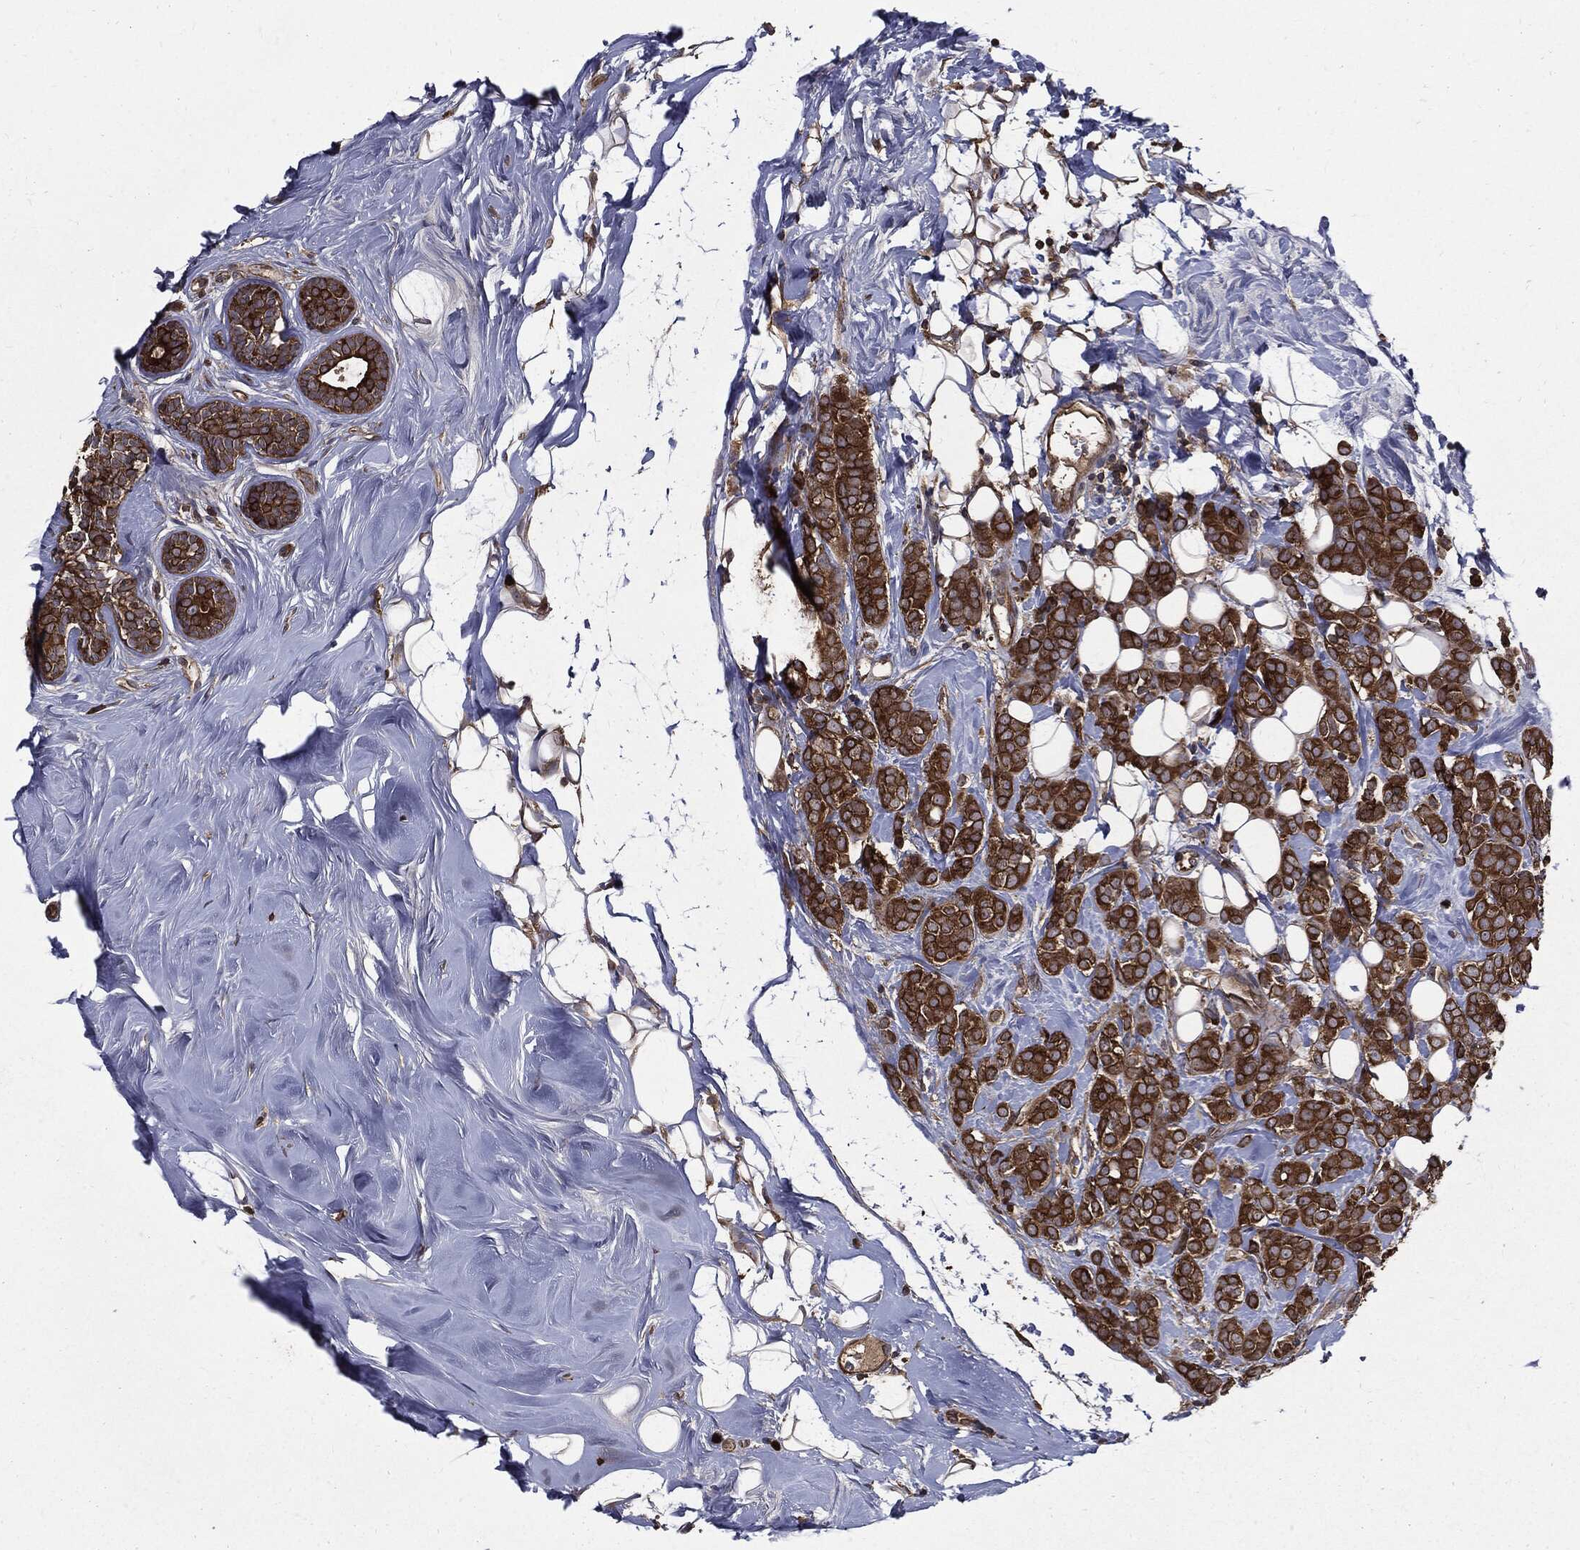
{"staining": {"intensity": "strong", "quantity": ">75%", "location": "cytoplasmic/membranous"}, "tissue": "breast cancer", "cell_type": "Tumor cells", "image_type": "cancer", "snomed": [{"axis": "morphology", "description": "Lobular carcinoma"}, {"axis": "topography", "description": "Breast"}], "caption": "Approximately >75% of tumor cells in breast cancer reveal strong cytoplasmic/membranous protein positivity as visualized by brown immunohistochemical staining.", "gene": "PDCD6IP", "patient": {"sex": "female", "age": 49}}